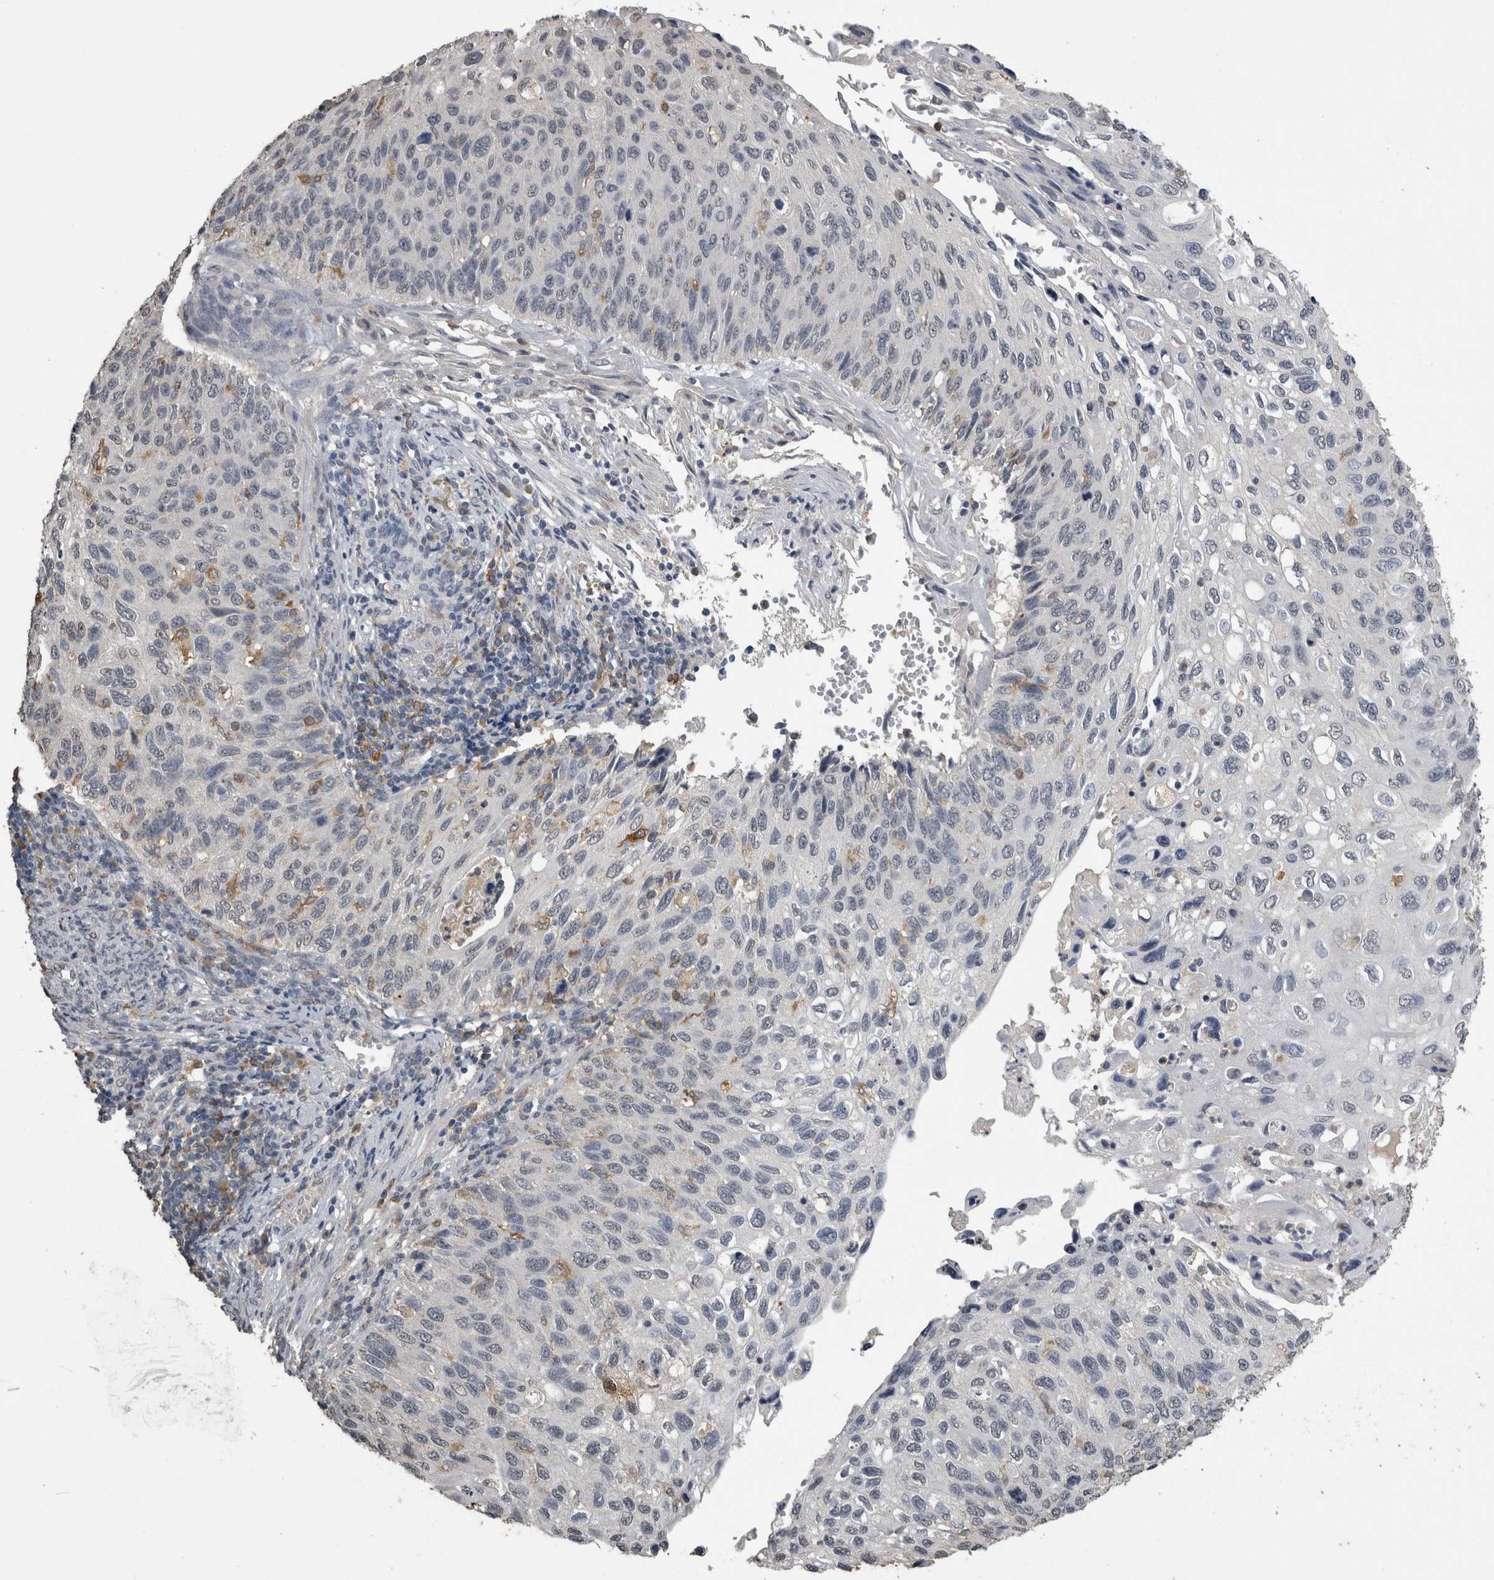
{"staining": {"intensity": "negative", "quantity": "none", "location": "none"}, "tissue": "cervical cancer", "cell_type": "Tumor cells", "image_type": "cancer", "snomed": [{"axis": "morphology", "description": "Squamous cell carcinoma, NOS"}, {"axis": "topography", "description": "Cervix"}], "caption": "Protein analysis of cervical squamous cell carcinoma shows no significant expression in tumor cells.", "gene": "PIK3AP1", "patient": {"sex": "female", "age": 70}}